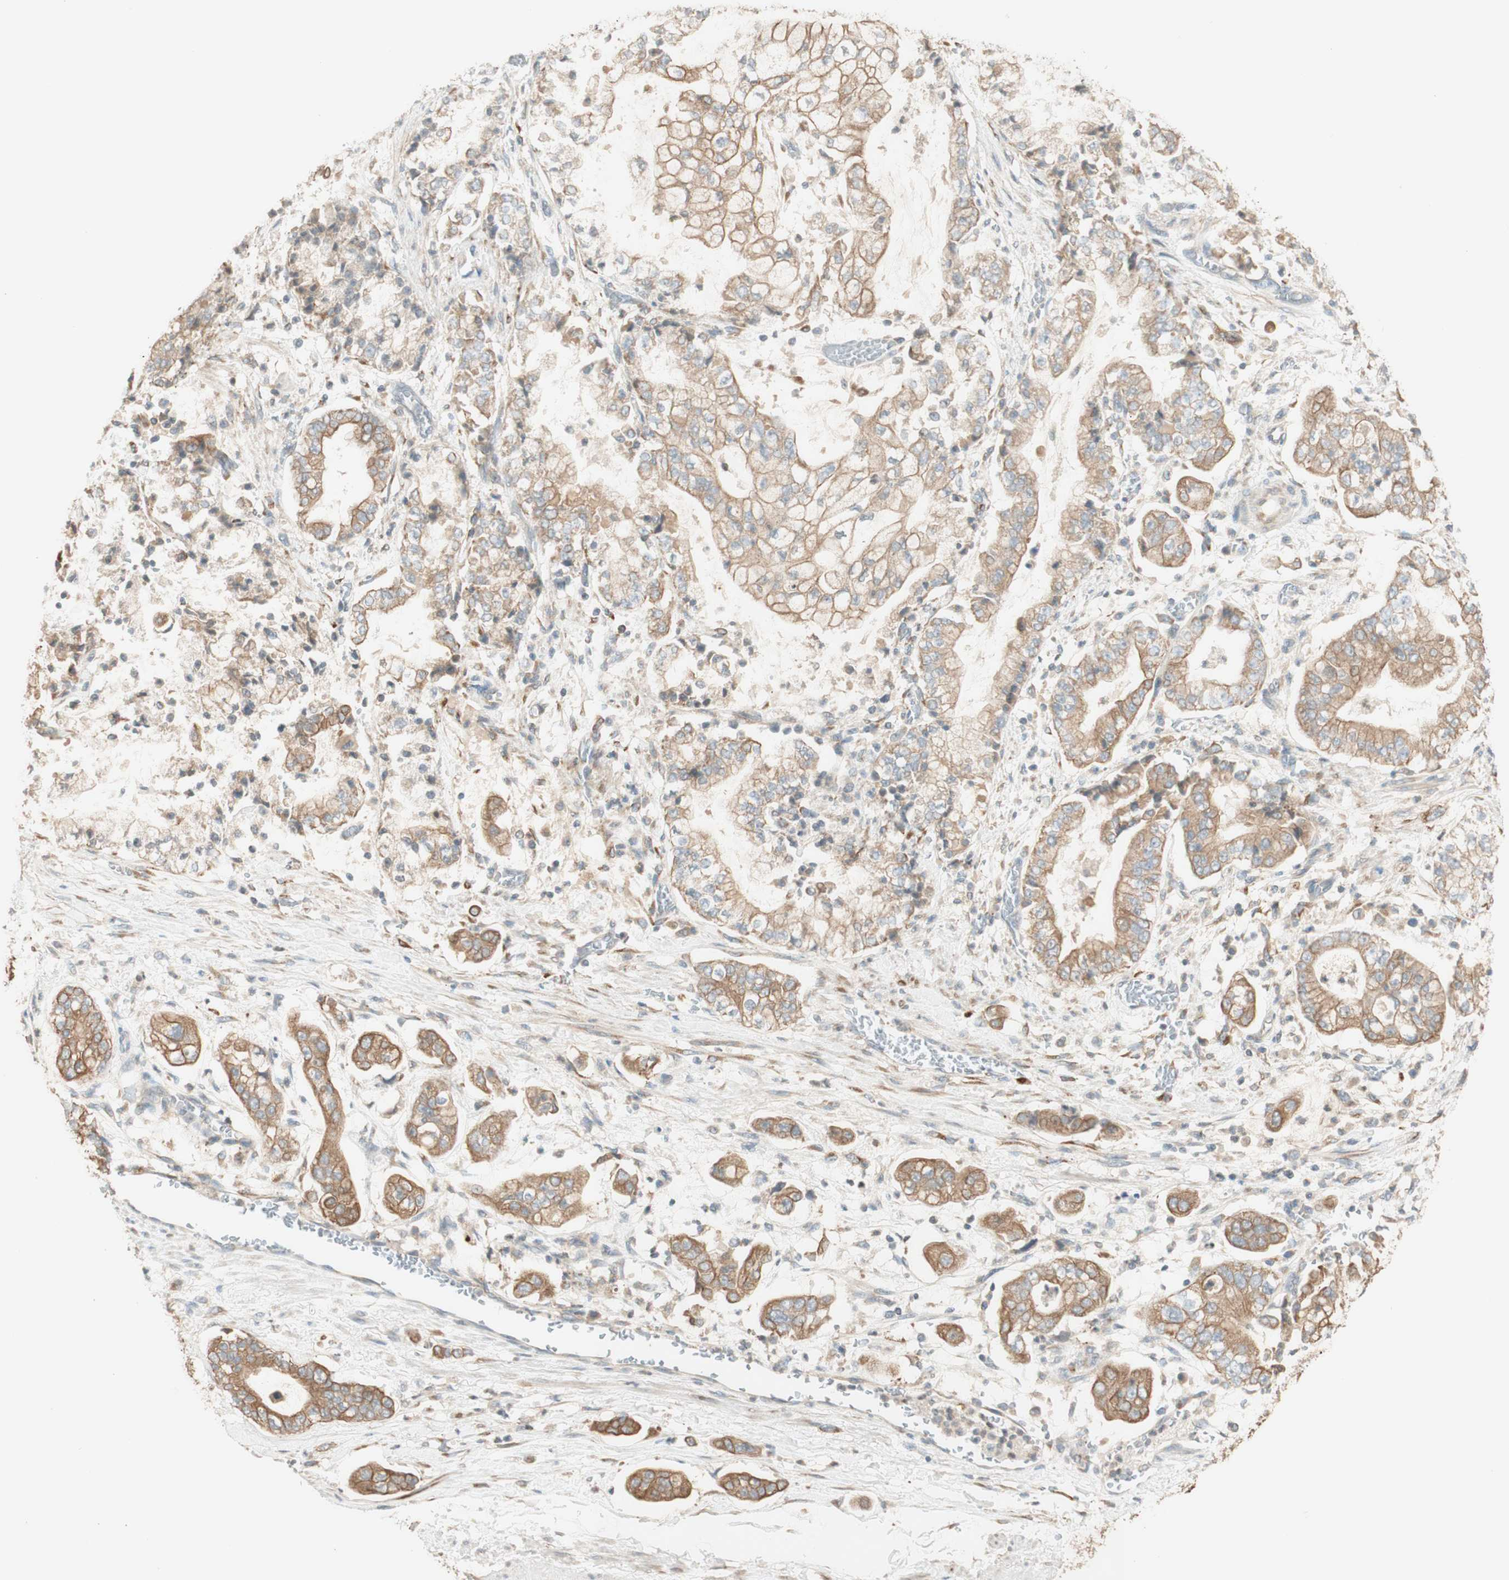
{"staining": {"intensity": "moderate", "quantity": ">75%", "location": "cytoplasmic/membranous"}, "tissue": "stomach cancer", "cell_type": "Tumor cells", "image_type": "cancer", "snomed": [{"axis": "morphology", "description": "Adenocarcinoma, NOS"}, {"axis": "topography", "description": "Stomach"}], "caption": "Protein expression analysis of human stomach cancer reveals moderate cytoplasmic/membranous expression in approximately >75% of tumor cells. (DAB (3,3'-diaminobenzidine) = brown stain, brightfield microscopy at high magnification).", "gene": "CLCN2", "patient": {"sex": "male", "age": 76}}